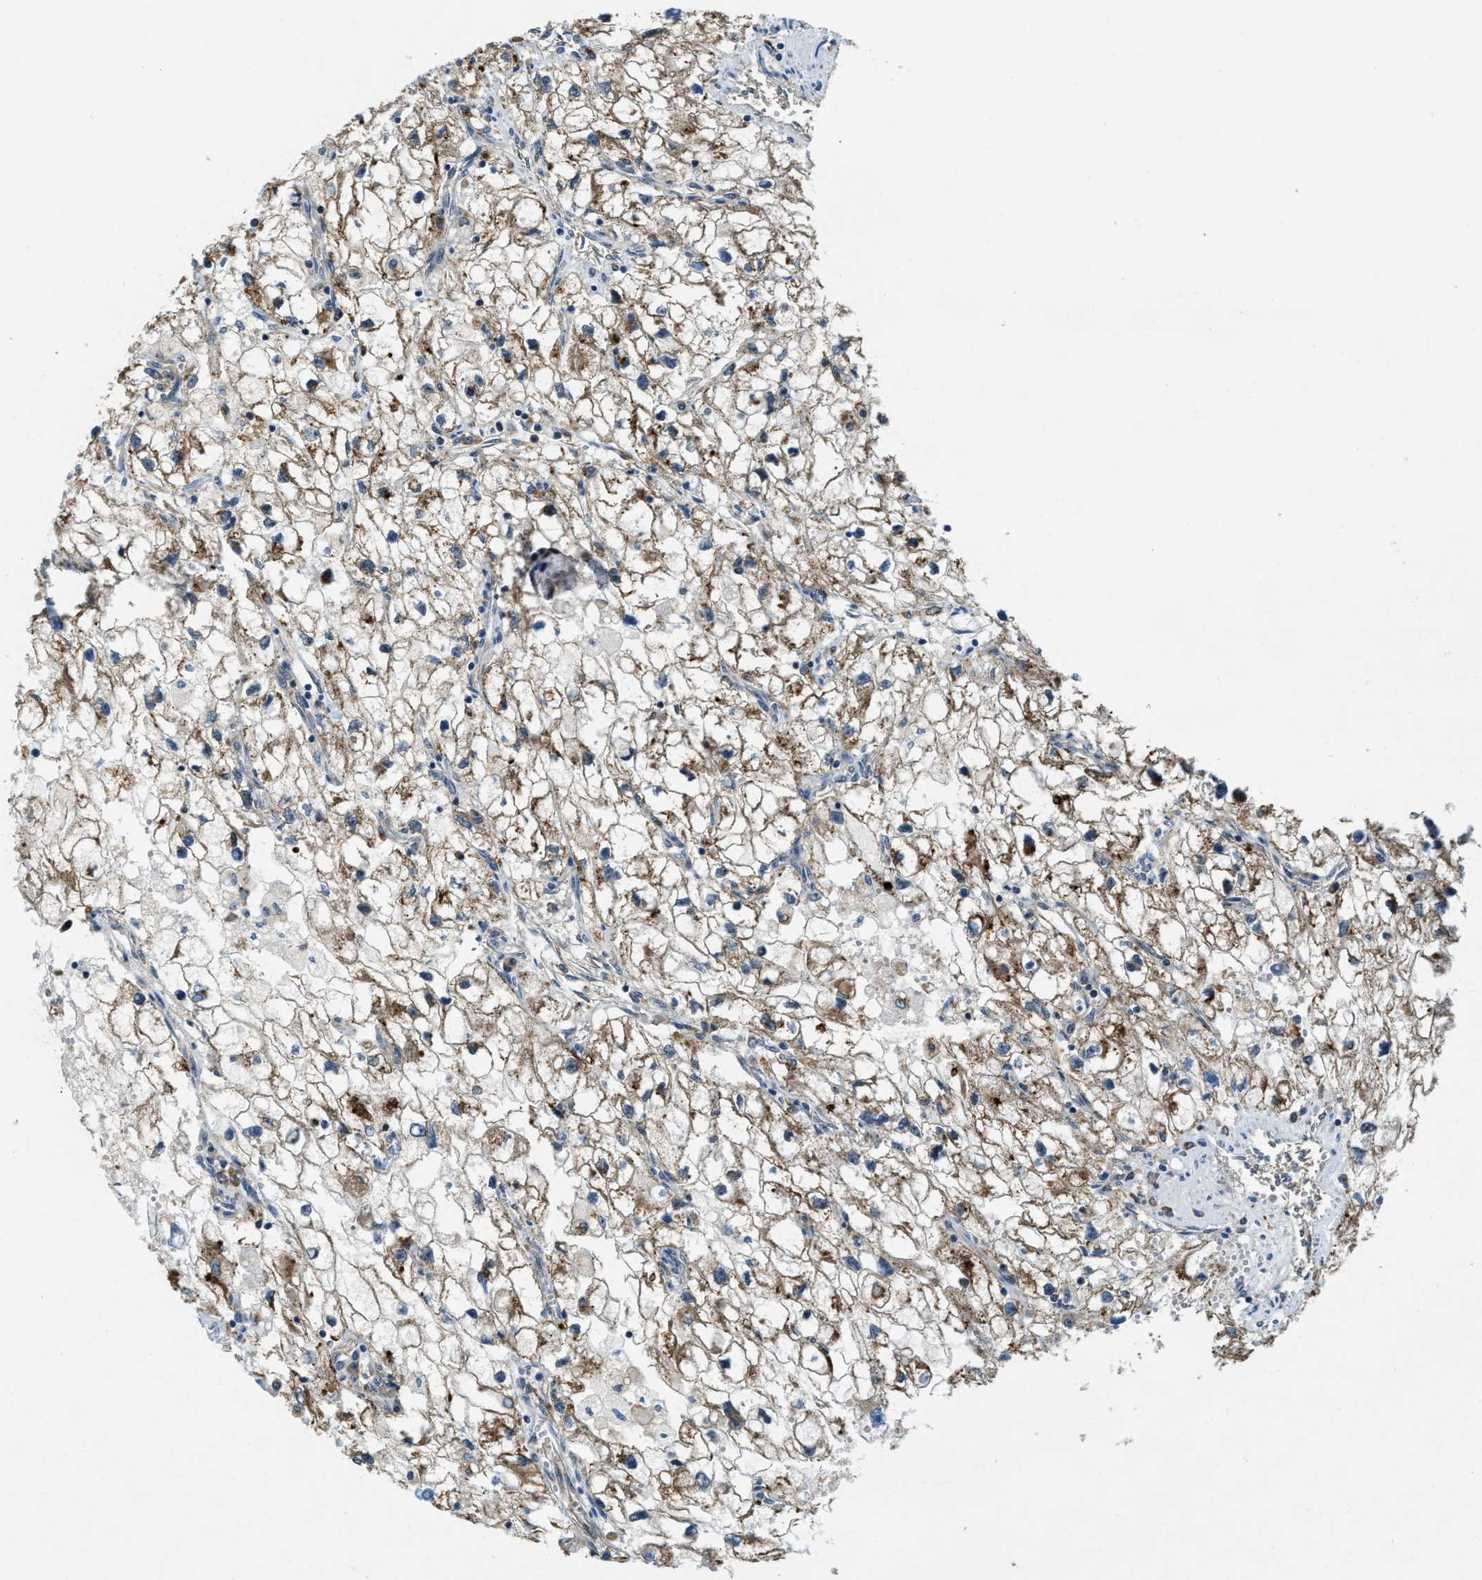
{"staining": {"intensity": "moderate", "quantity": ">75%", "location": "cytoplasmic/membranous"}, "tissue": "renal cancer", "cell_type": "Tumor cells", "image_type": "cancer", "snomed": [{"axis": "morphology", "description": "Adenocarcinoma, NOS"}, {"axis": "topography", "description": "Kidney"}], "caption": "This micrograph reveals adenocarcinoma (renal) stained with IHC to label a protein in brown. The cytoplasmic/membranous of tumor cells show moderate positivity for the protein. Nuclei are counter-stained blue.", "gene": "STARD3NL", "patient": {"sex": "female", "age": 70}}